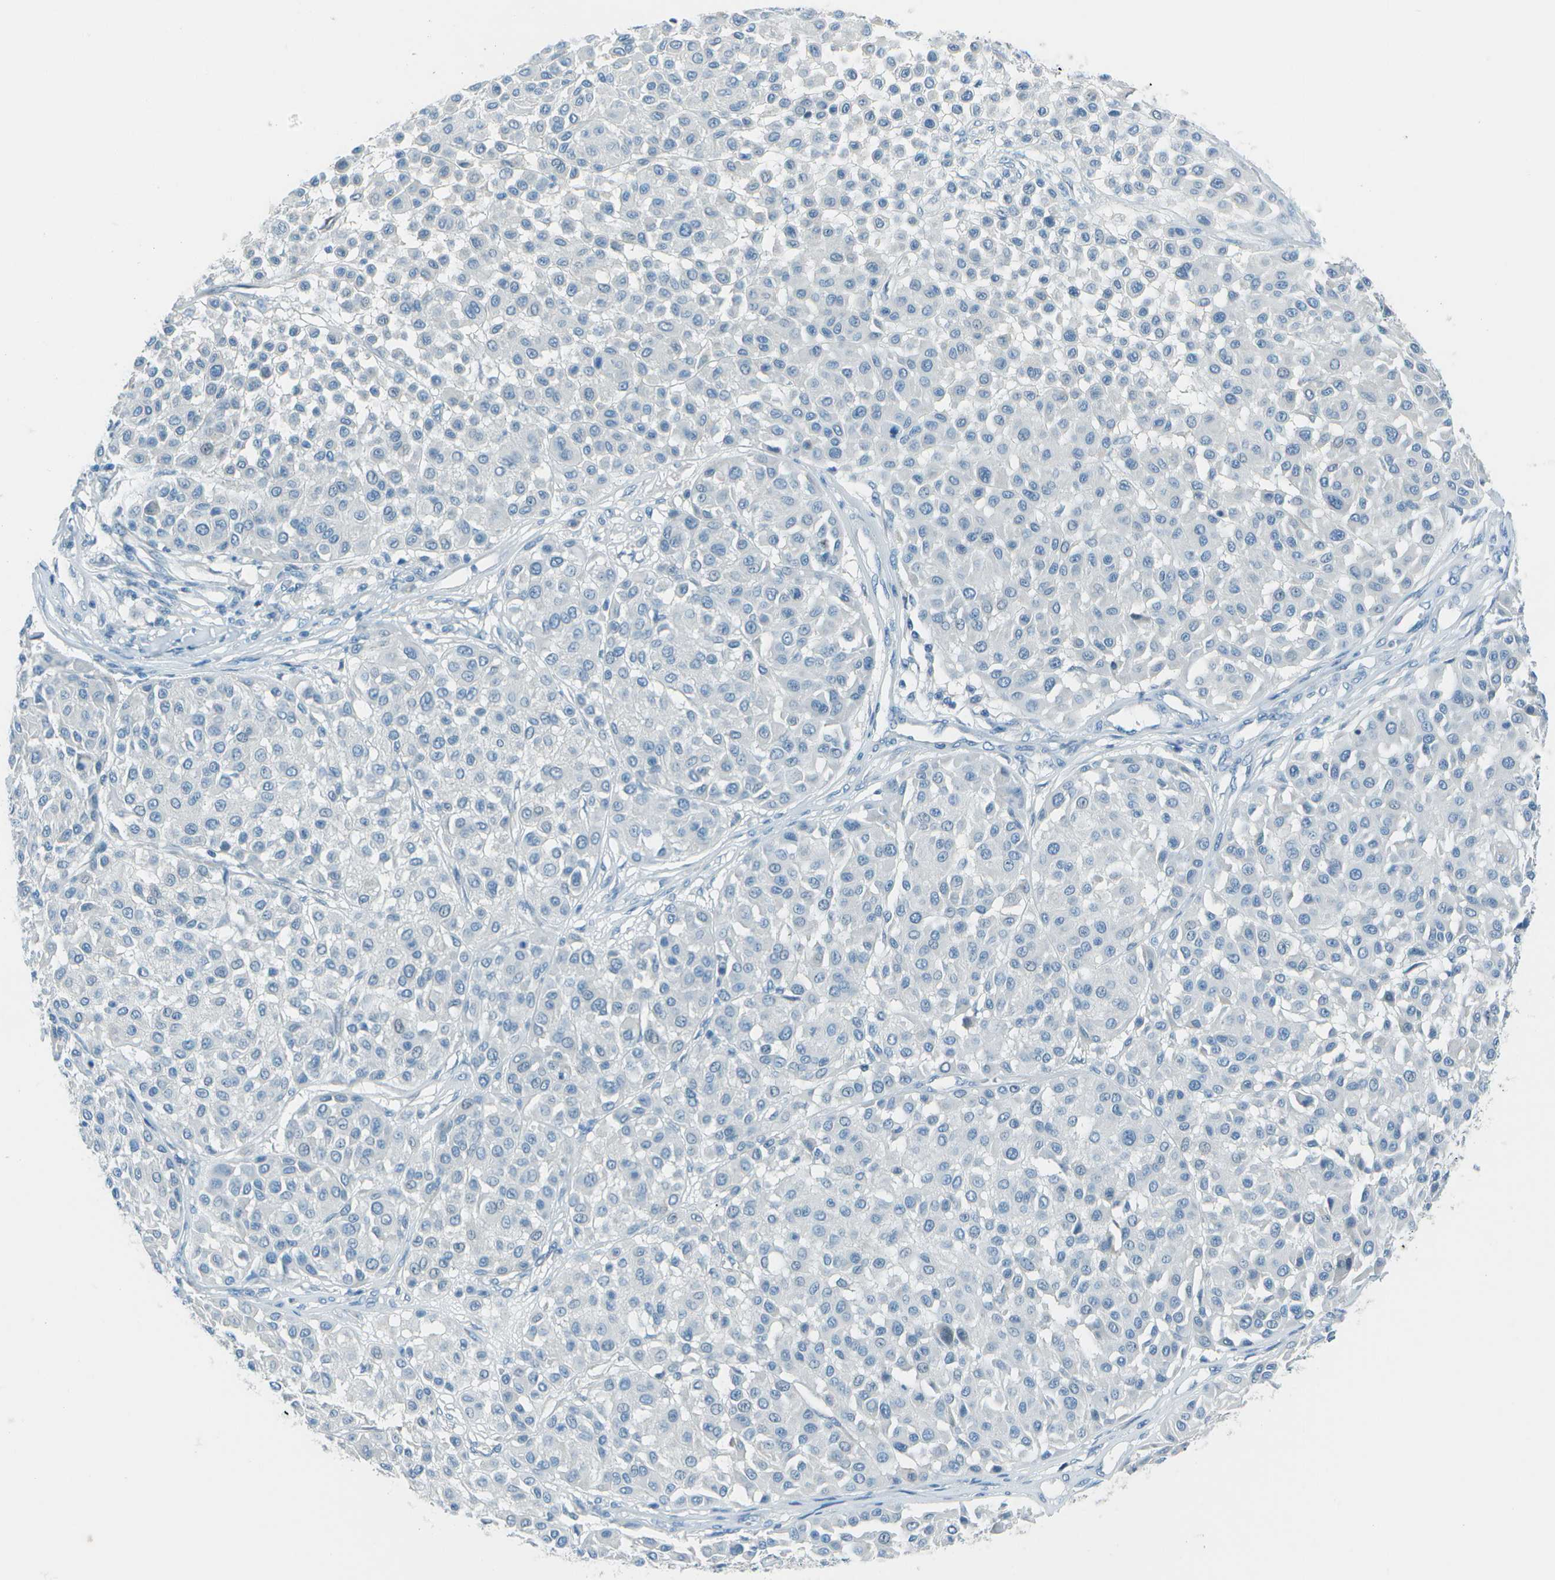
{"staining": {"intensity": "negative", "quantity": "none", "location": "none"}, "tissue": "melanoma", "cell_type": "Tumor cells", "image_type": "cancer", "snomed": [{"axis": "morphology", "description": "Malignant melanoma, Metastatic site"}, {"axis": "topography", "description": "Soft tissue"}], "caption": "This histopathology image is of malignant melanoma (metastatic site) stained with IHC to label a protein in brown with the nuclei are counter-stained blue. There is no positivity in tumor cells. The staining is performed using DAB (3,3'-diaminobenzidine) brown chromogen with nuclei counter-stained in using hematoxylin.", "gene": "FGF1", "patient": {"sex": "male", "age": 41}}